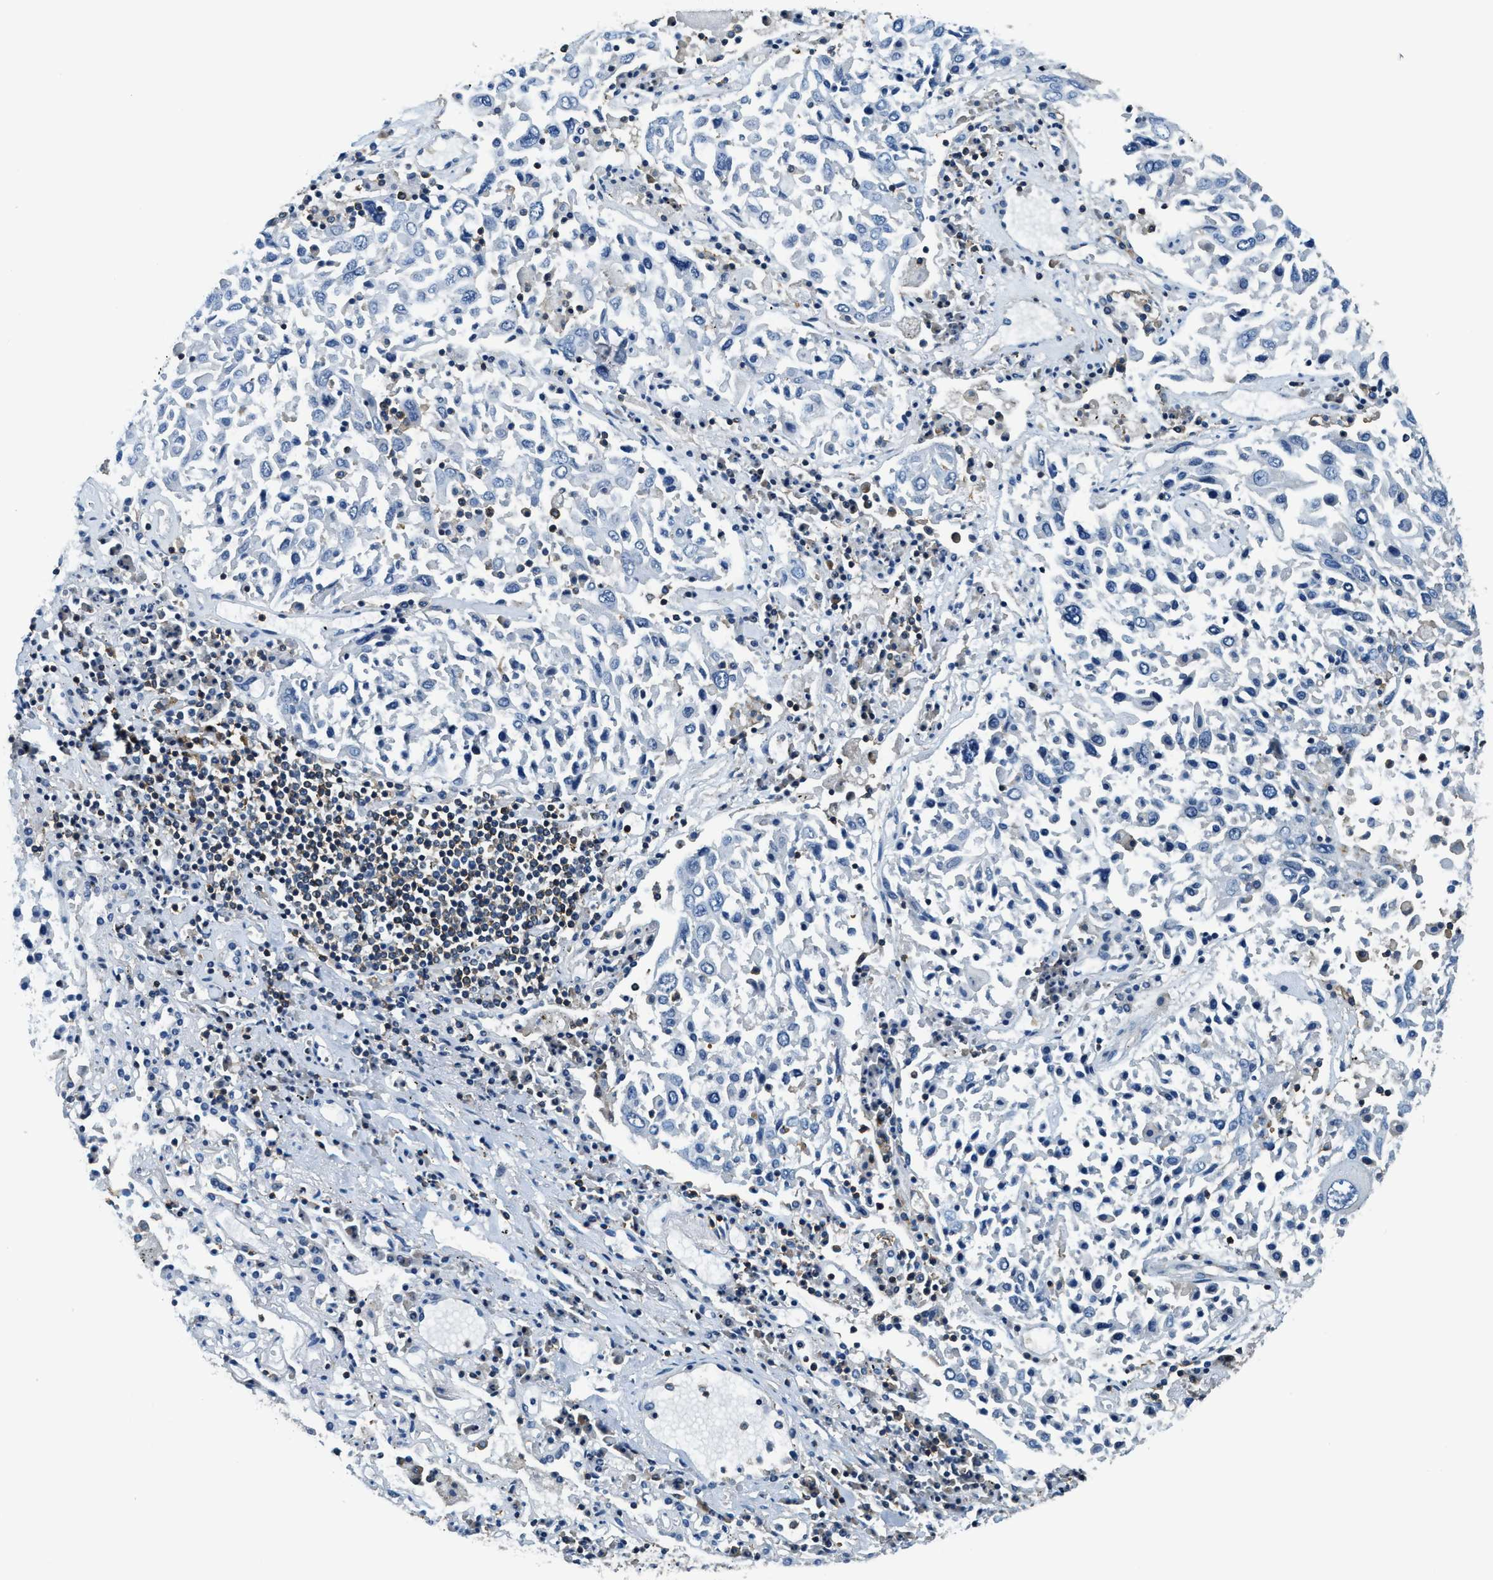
{"staining": {"intensity": "negative", "quantity": "none", "location": "none"}, "tissue": "lung cancer", "cell_type": "Tumor cells", "image_type": "cancer", "snomed": [{"axis": "morphology", "description": "Squamous cell carcinoma, NOS"}, {"axis": "topography", "description": "Lung"}], "caption": "Human squamous cell carcinoma (lung) stained for a protein using immunohistochemistry shows no staining in tumor cells.", "gene": "MYO1G", "patient": {"sex": "male", "age": 65}}